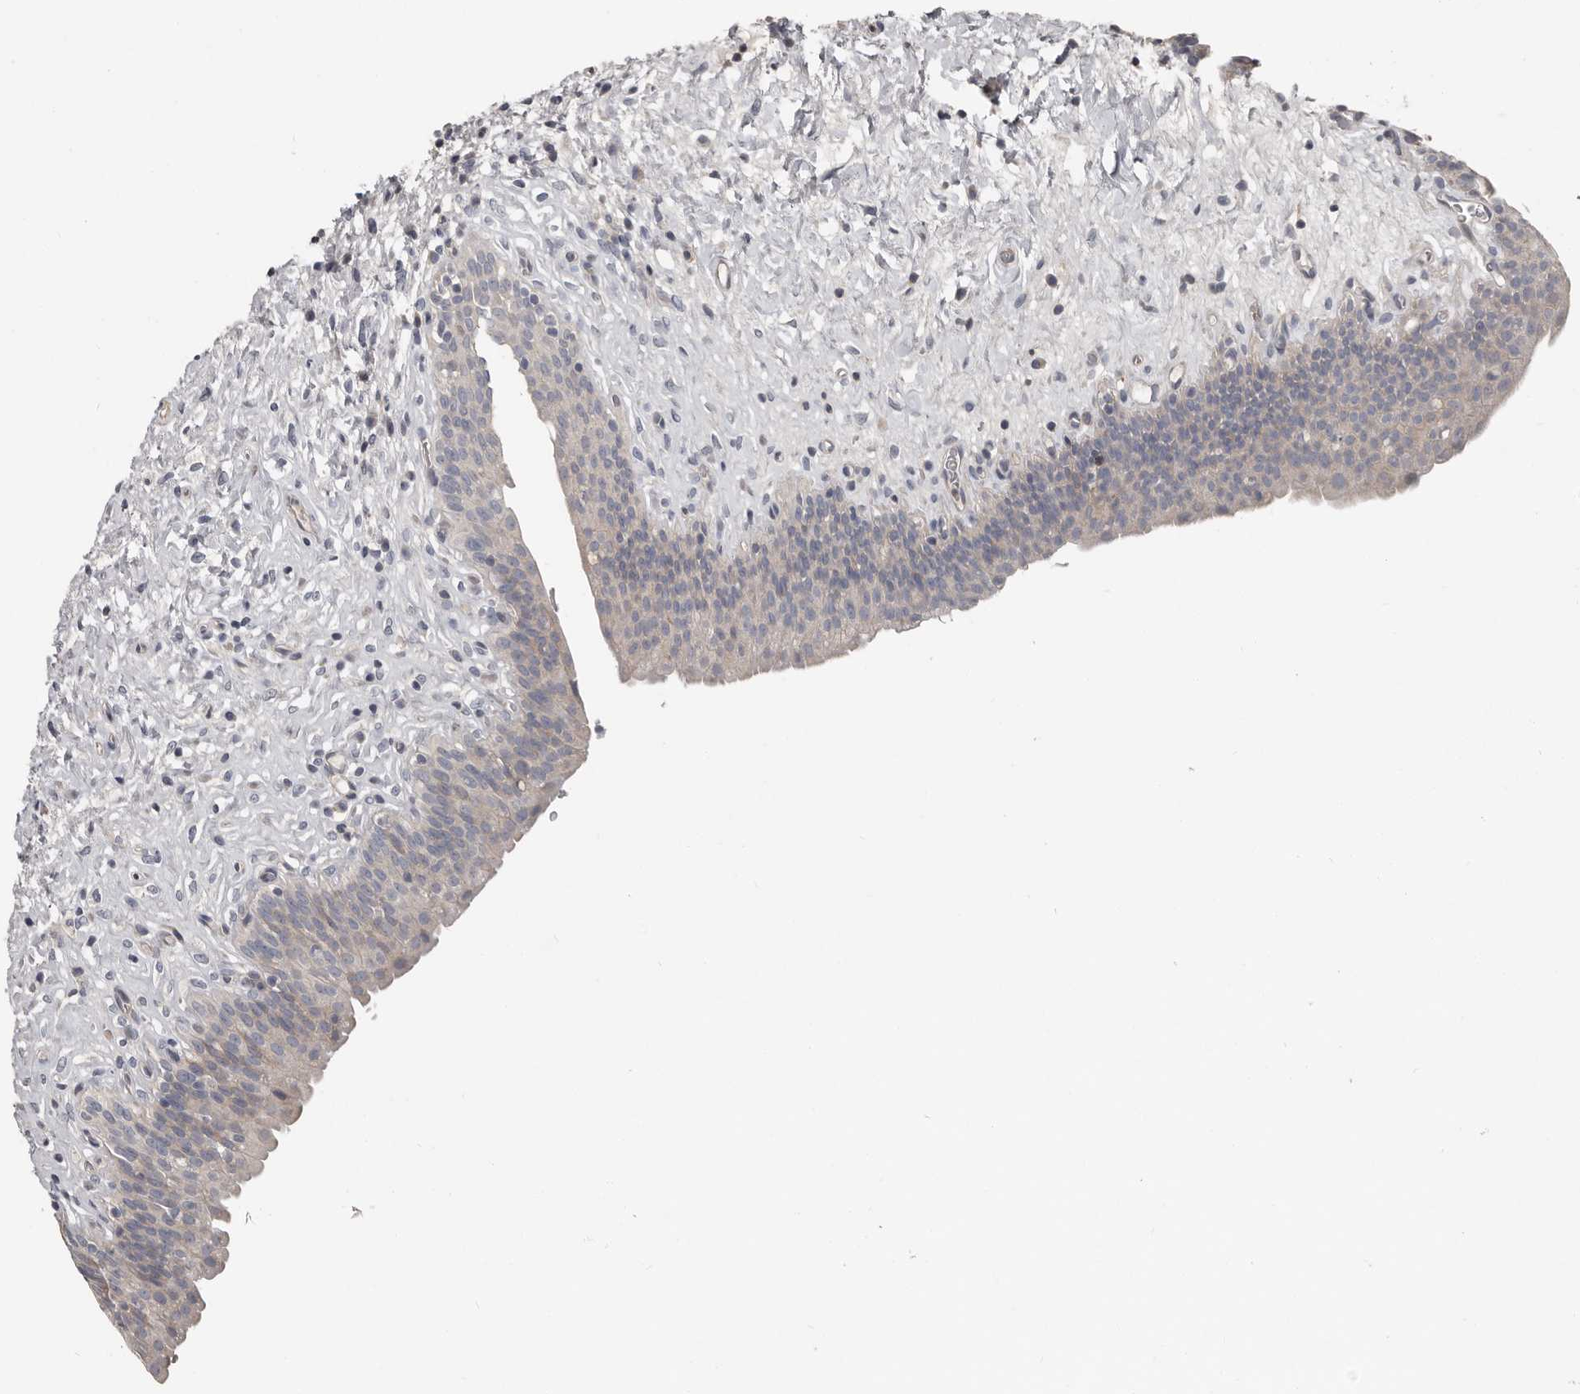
{"staining": {"intensity": "weak", "quantity": "<25%", "location": "cytoplasmic/membranous"}, "tissue": "urinary bladder", "cell_type": "Urothelial cells", "image_type": "normal", "snomed": [{"axis": "morphology", "description": "Normal tissue, NOS"}, {"axis": "topography", "description": "Urinary bladder"}], "caption": "Urinary bladder stained for a protein using IHC exhibits no expression urothelial cells.", "gene": "CA6", "patient": {"sex": "male", "age": 83}}